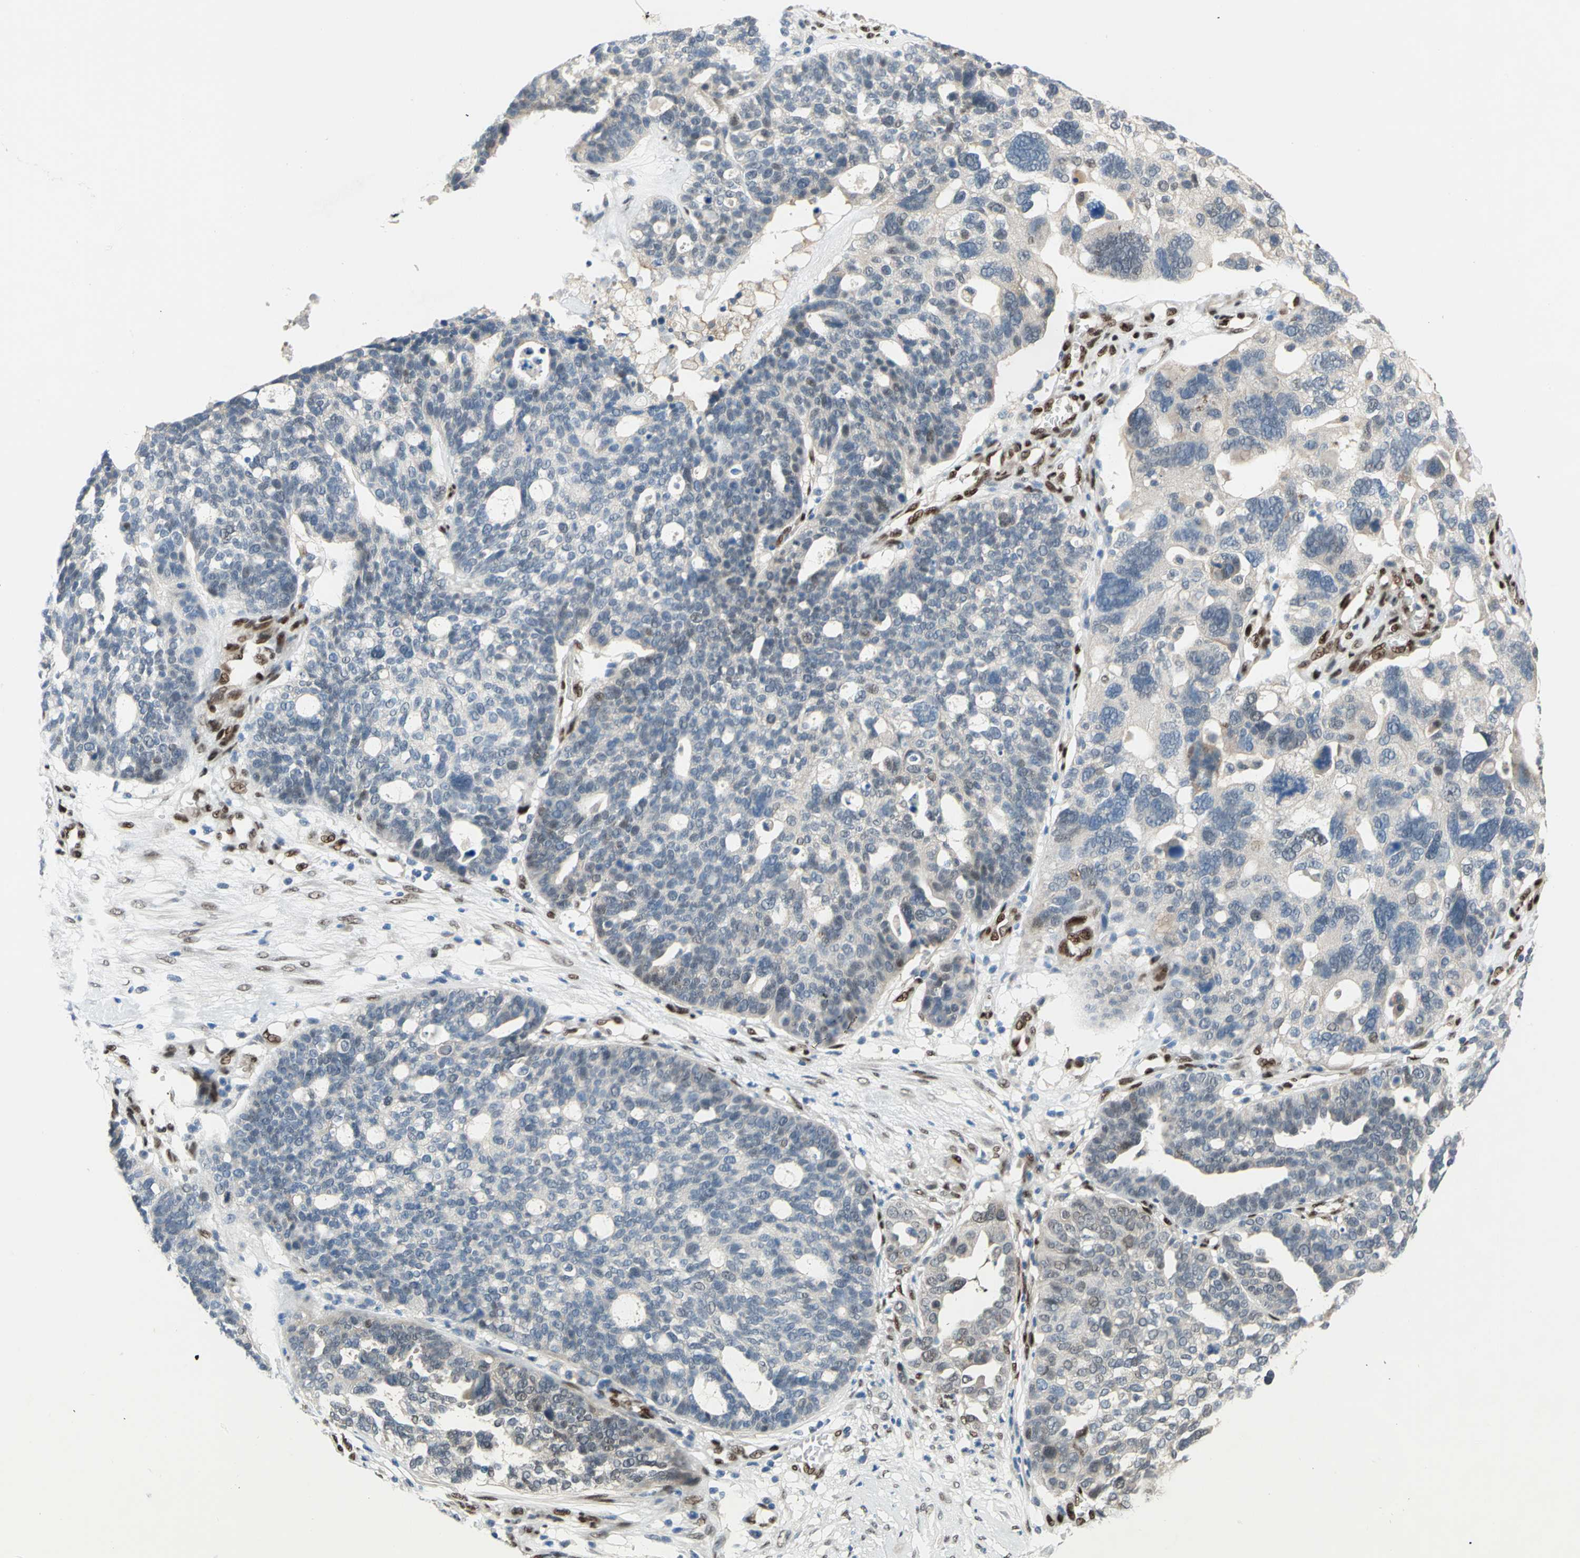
{"staining": {"intensity": "weak", "quantity": "<25%", "location": "cytoplasmic/membranous"}, "tissue": "ovarian cancer", "cell_type": "Tumor cells", "image_type": "cancer", "snomed": [{"axis": "morphology", "description": "Cystadenocarcinoma, serous, NOS"}, {"axis": "topography", "description": "Ovary"}], "caption": "Serous cystadenocarcinoma (ovarian) was stained to show a protein in brown. There is no significant expression in tumor cells.", "gene": "RBFOX2", "patient": {"sex": "female", "age": 59}}